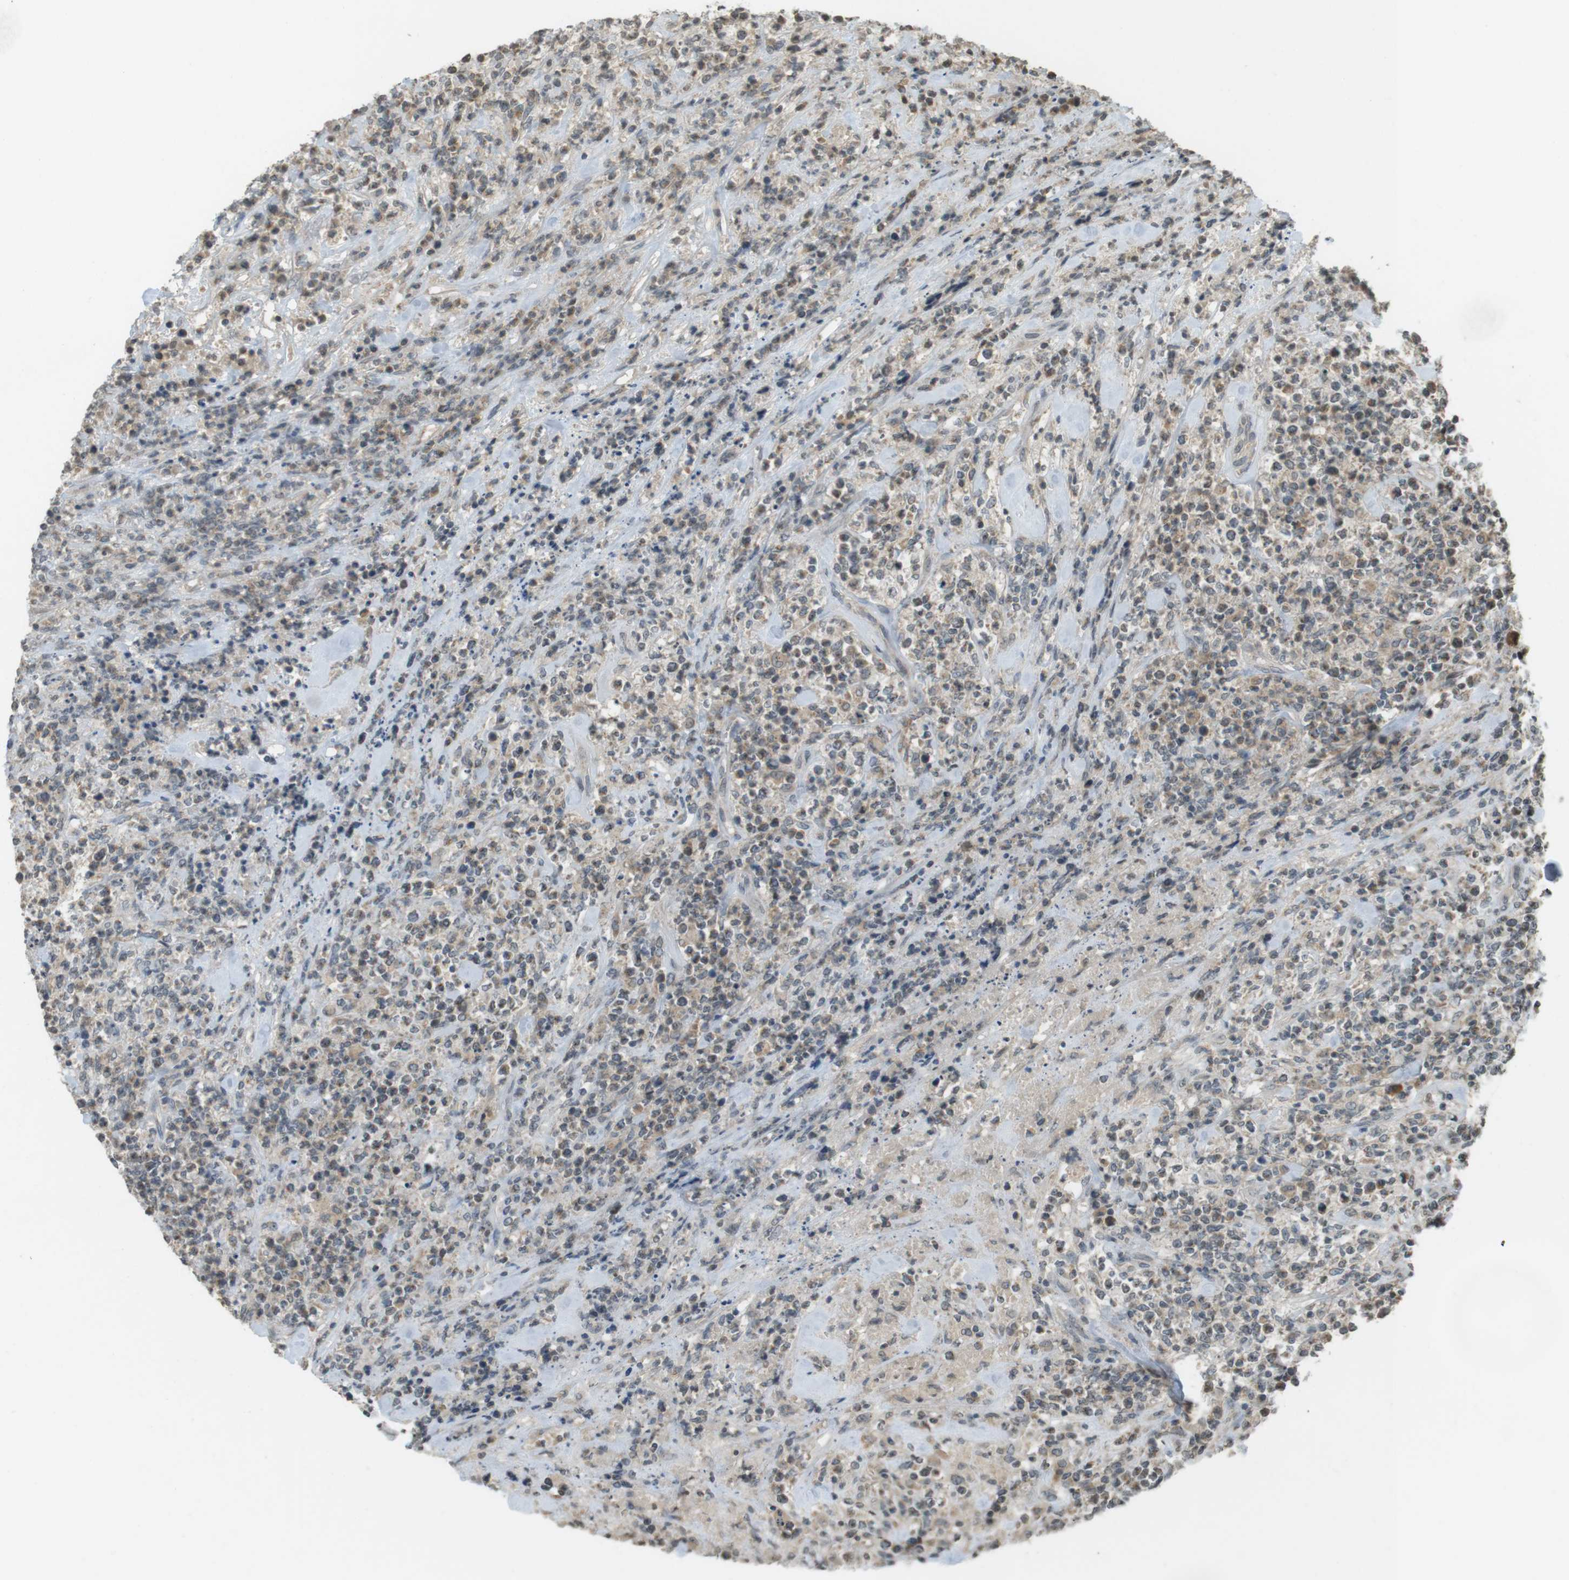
{"staining": {"intensity": "weak", "quantity": "25%-75%", "location": "cytoplasmic/membranous"}, "tissue": "lymphoma", "cell_type": "Tumor cells", "image_type": "cancer", "snomed": [{"axis": "morphology", "description": "Malignant lymphoma, non-Hodgkin's type, High grade"}, {"axis": "topography", "description": "Soft tissue"}], "caption": "Immunohistochemical staining of human lymphoma shows weak cytoplasmic/membranous protein staining in about 25%-75% of tumor cells.", "gene": "SRR", "patient": {"sex": "male", "age": 18}}